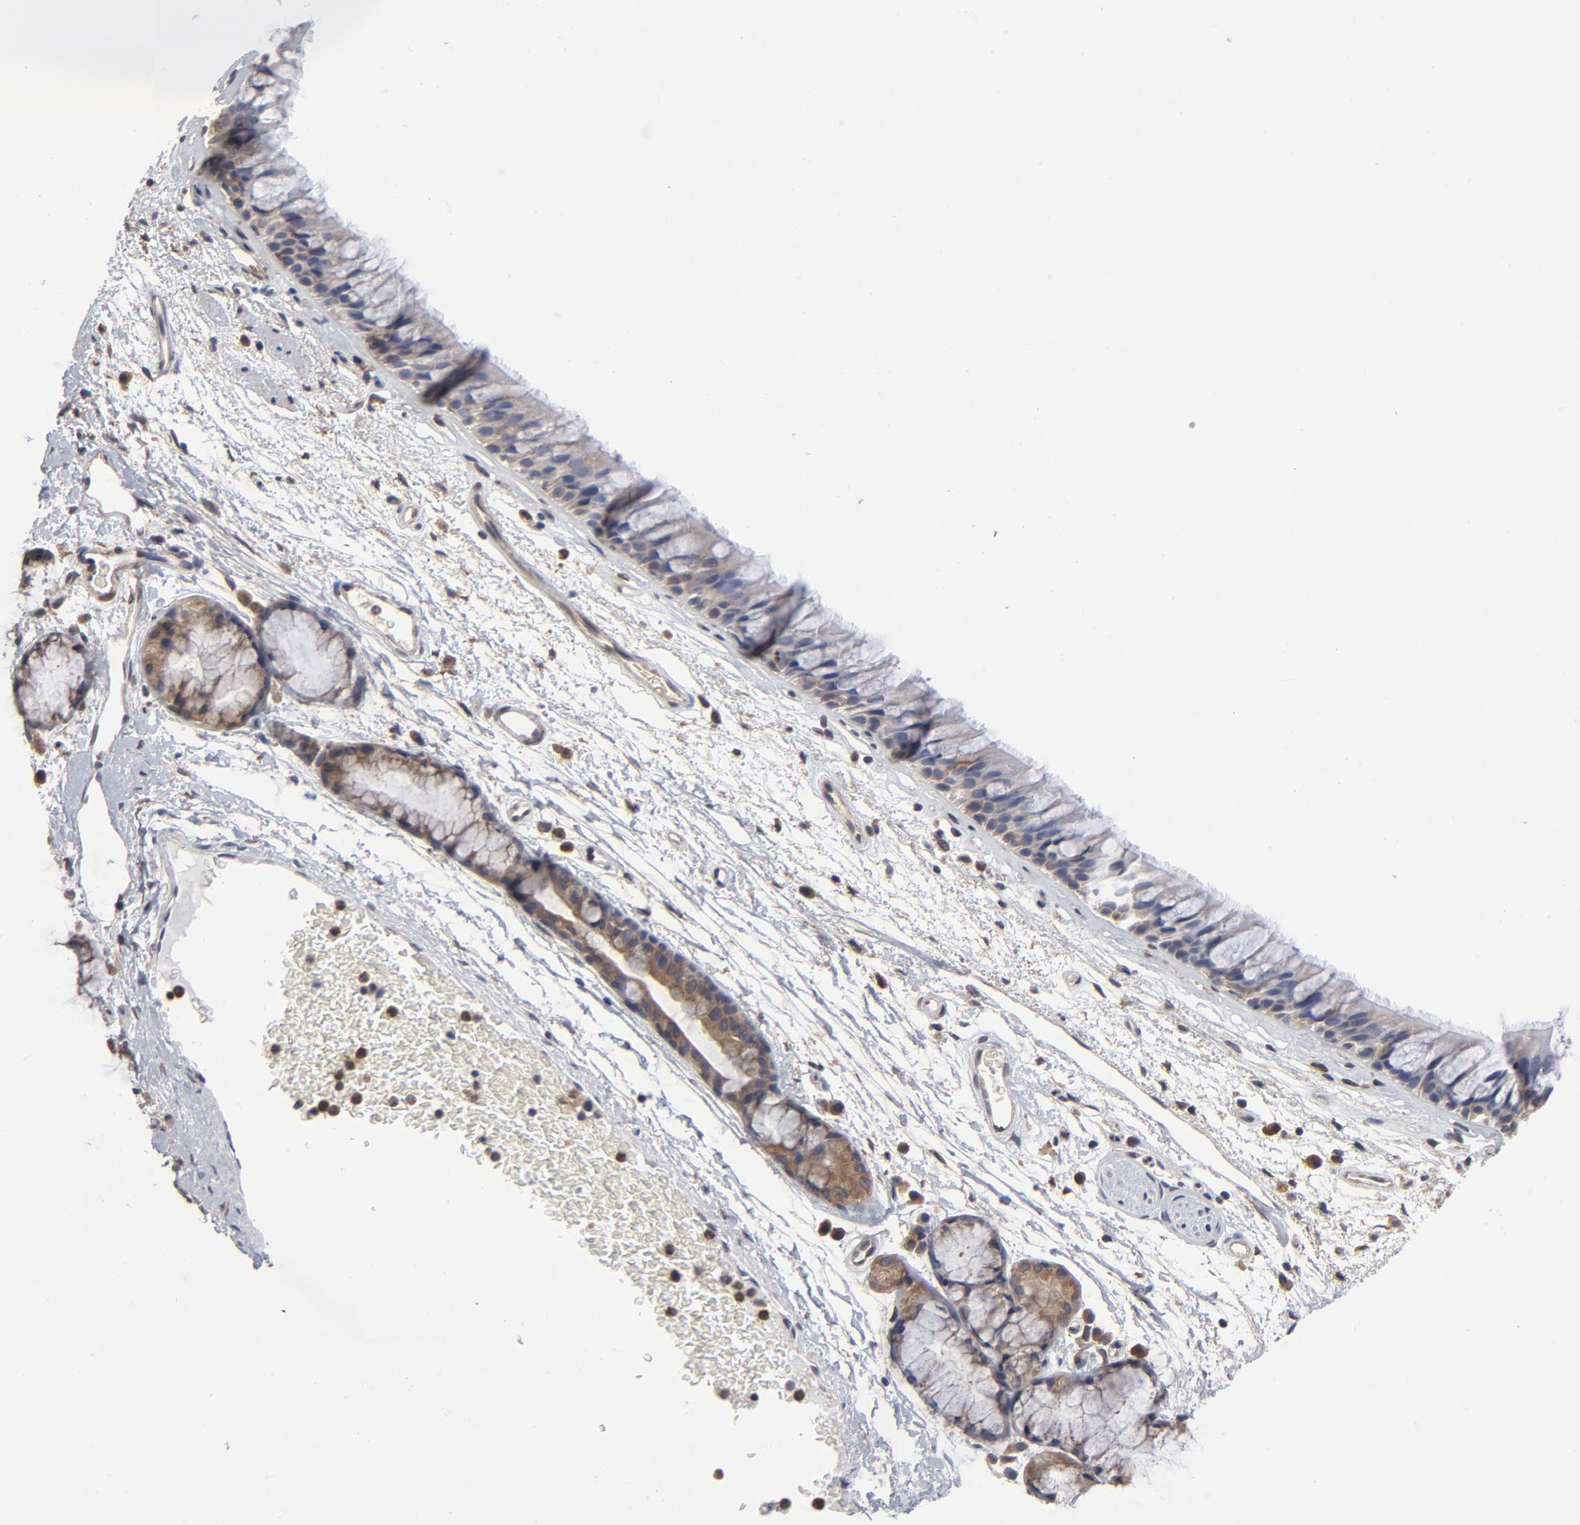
{"staining": {"intensity": "negative", "quantity": "none", "location": "none"}, "tissue": "bronchus", "cell_type": "Respiratory epithelial cells", "image_type": "normal", "snomed": [{"axis": "morphology", "description": "Normal tissue, NOS"}, {"axis": "morphology", "description": "Adenocarcinoma, NOS"}, {"axis": "topography", "description": "Bronchus"}, {"axis": "topography", "description": "Lung"}], "caption": "Bronchus stained for a protein using immunohistochemistry exhibits no staining respiratory epithelial cells.", "gene": "ASMTL", "patient": {"sex": "female", "age": 54}}